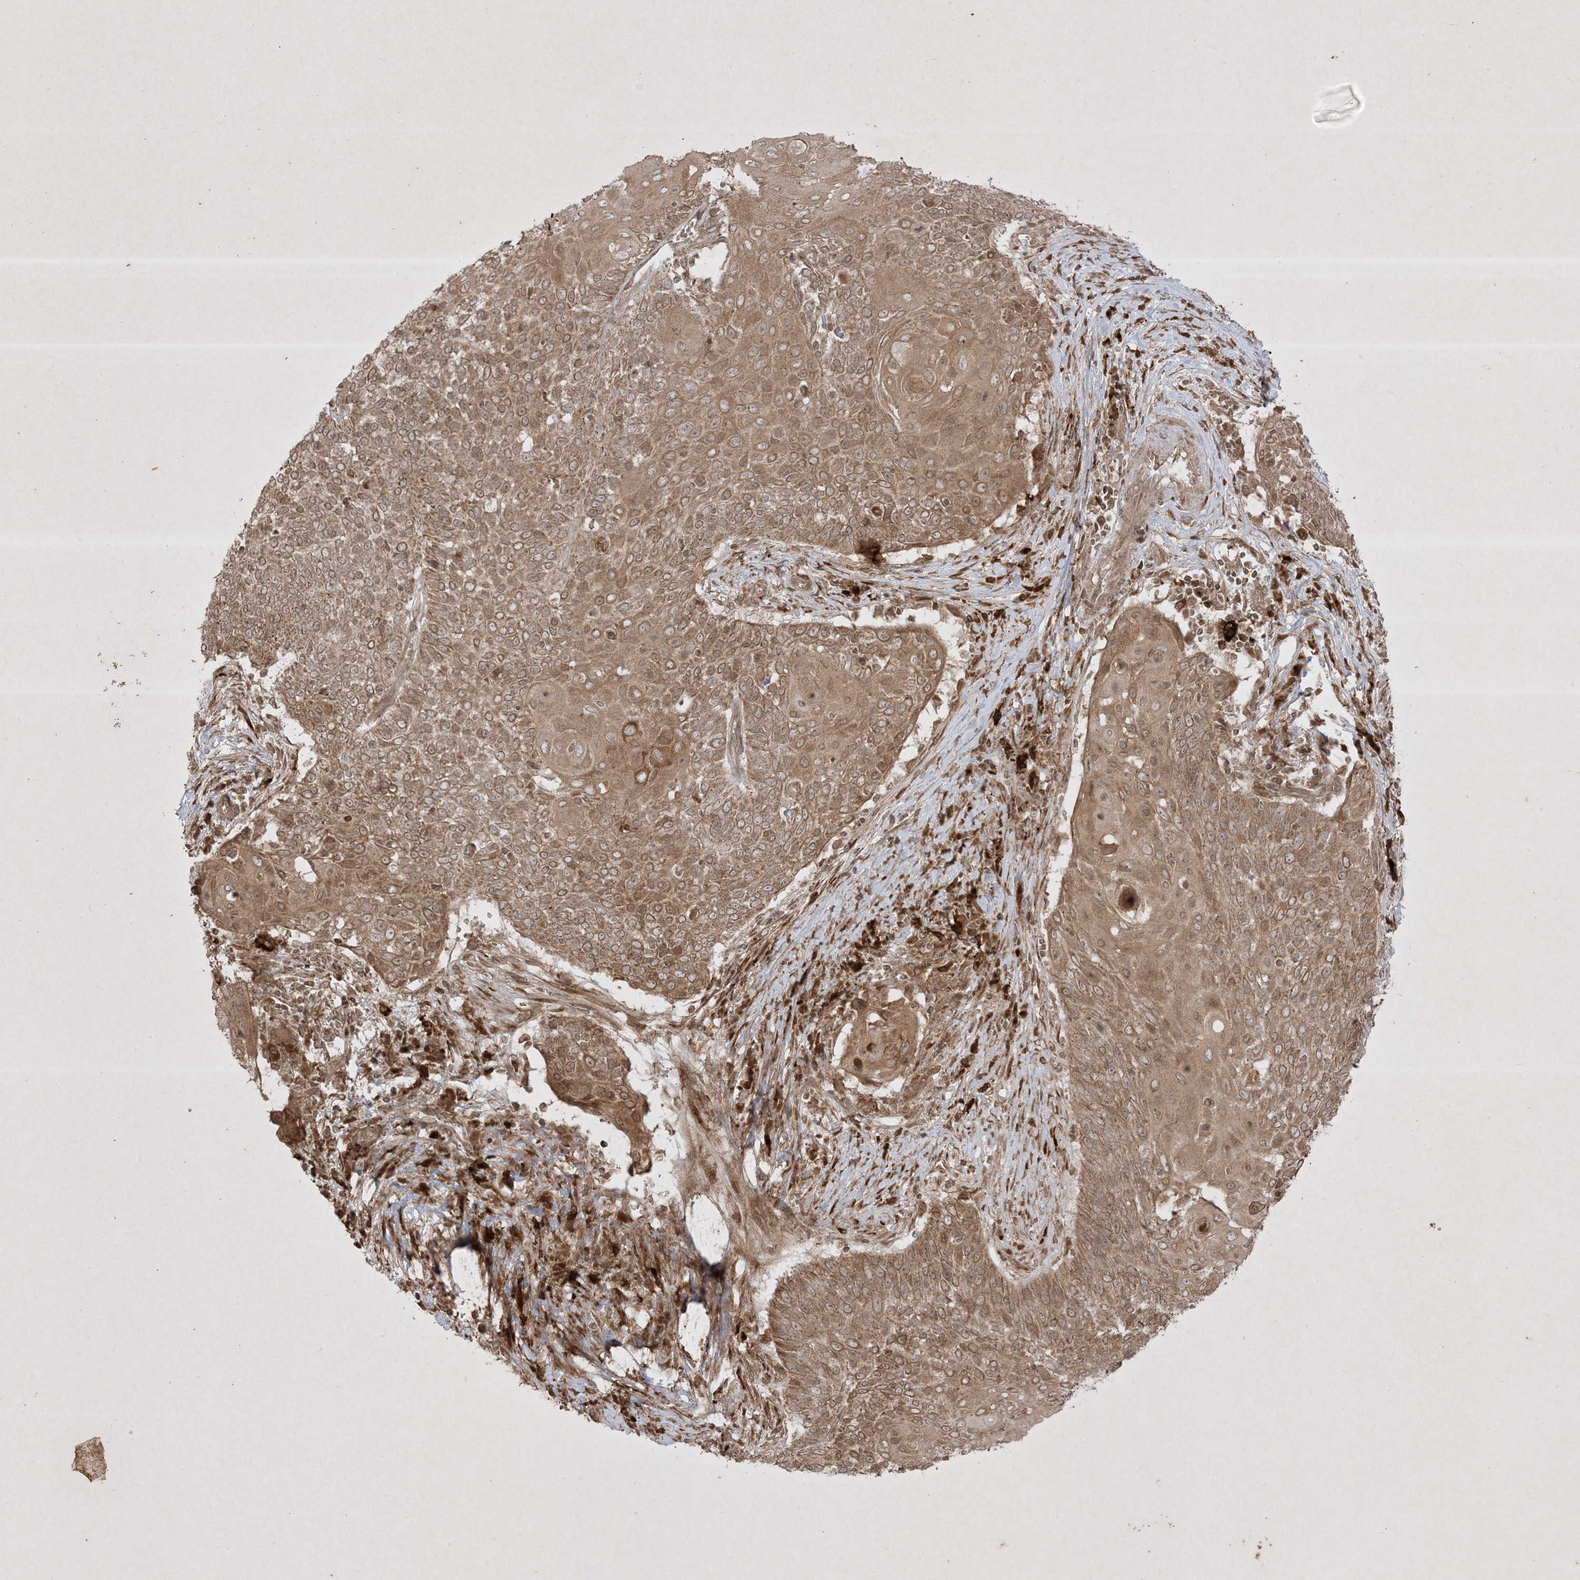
{"staining": {"intensity": "moderate", "quantity": ">75%", "location": "cytoplasmic/membranous"}, "tissue": "cervical cancer", "cell_type": "Tumor cells", "image_type": "cancer", "snomed": [{"axis": "morphology", "description": "Squamous cell carcinoma, NOS"}, {"axis": "topography", "description": "Cervix"}], "caption": "Cervical cancer (squamous cell carcinoma) stained with a brown dye displays moderate cytoplasmic/membranous positive staining in about >75% of tumor cells.", "gene": "PTK6", "patient": {"sex": "female", "age": 39}}